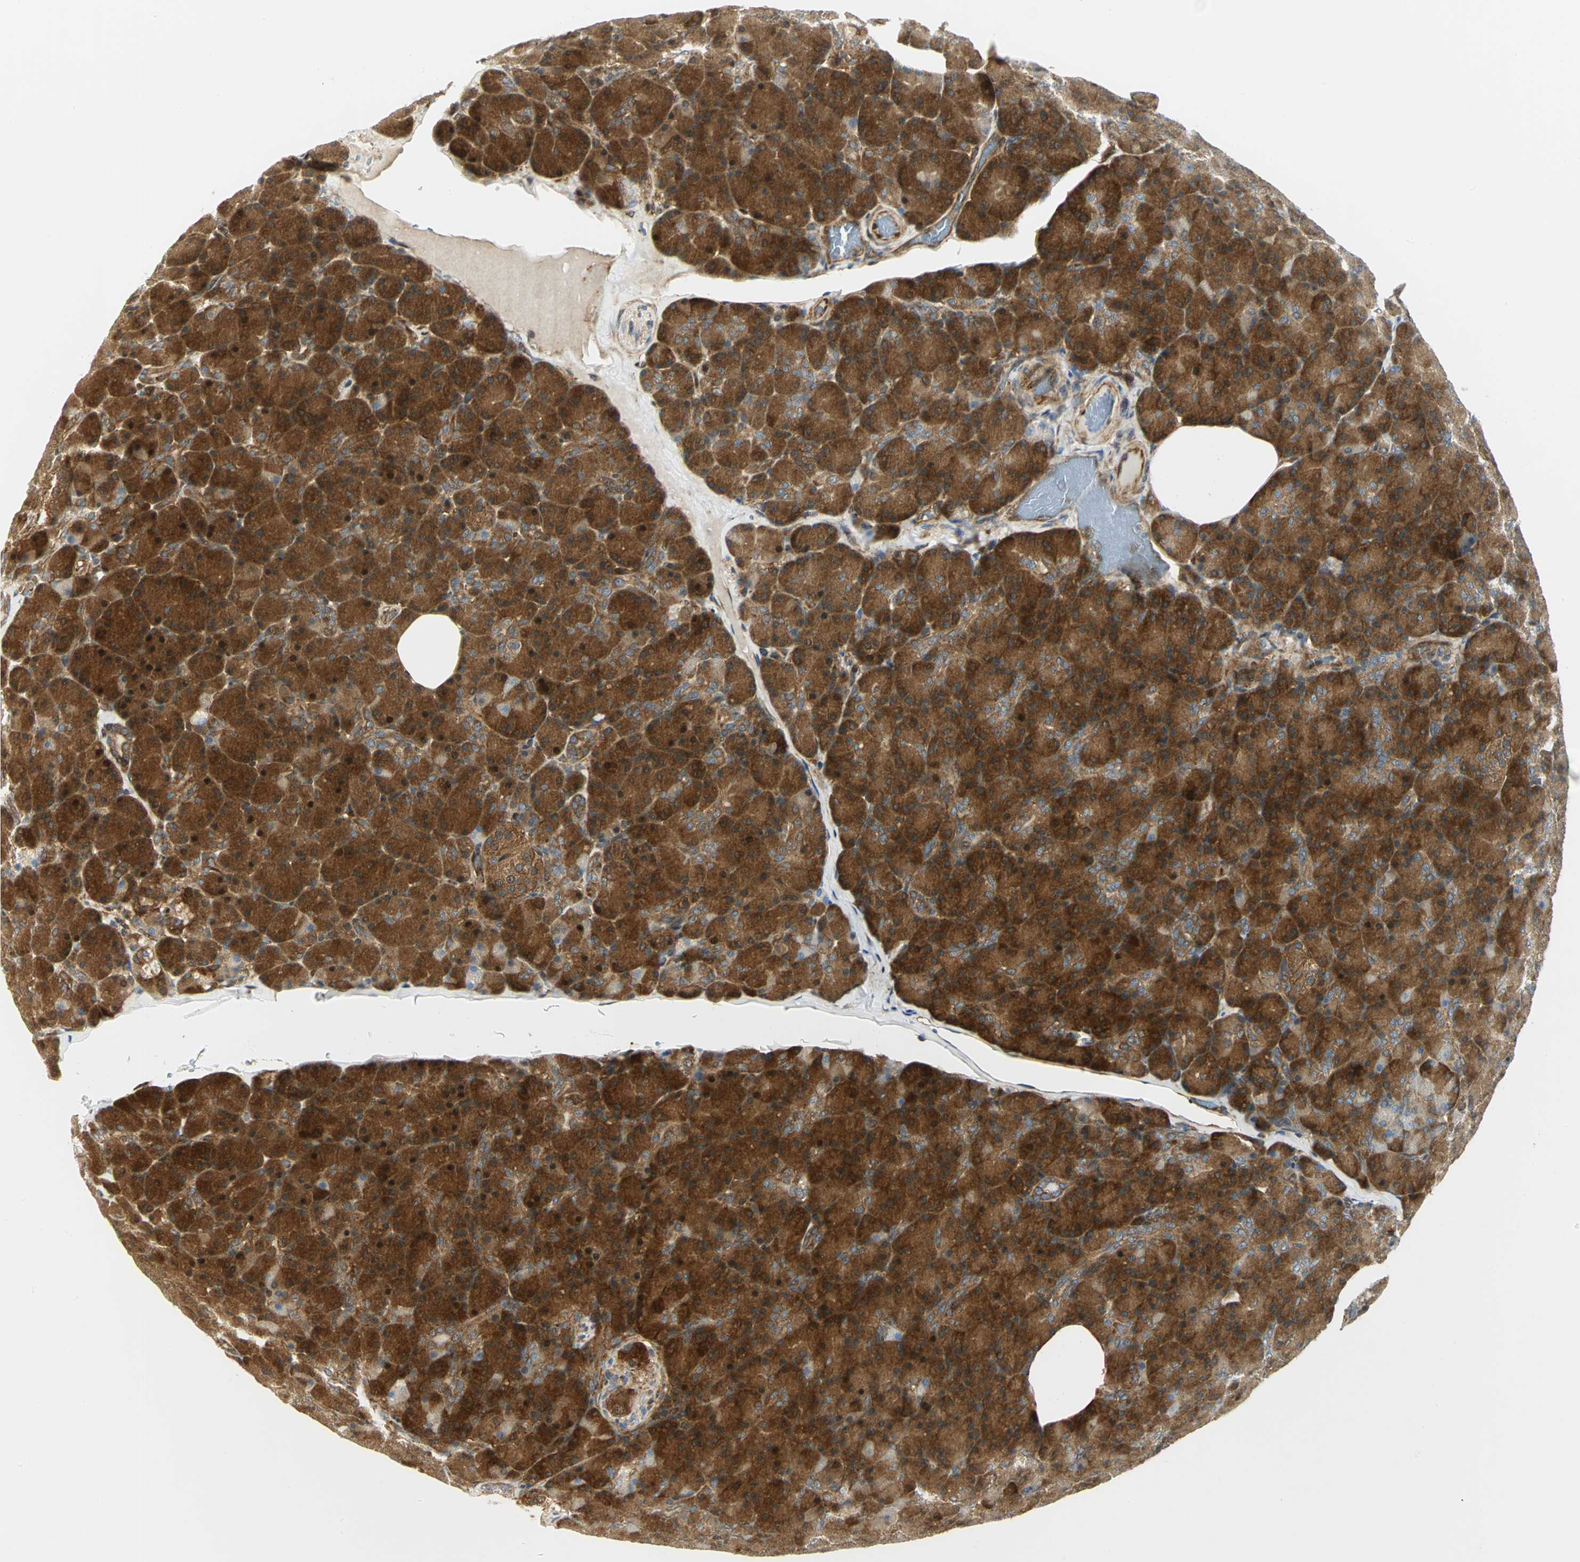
{"staining": {"intensity": "strong", "quantity": ">75%", "location": "cytoplasmic/membranous,nuclear"}, "tissue": "pancreas", "cell_type": "Exocrine glandular cells", "image_type": "normal", "snomed": [{"axis": "morphology", "description": "Normal tissue, NOS"}, {"axis": "topography", "description": "Pancreas"}], "caption": "Protein expression analysis of normal pancreas demonstrates strong cytoplasmic/membranous,nuclear positivity in about >75% of exocrine glandular cells. The staining is performed using DAB (3,3'-diaminobenzidine) brown chromogen to label protein expression. The nuclei are counter-stained blue using hematoxylin.", "gene": "EEA1", "patient": {"sex": "female", "age": 43}}